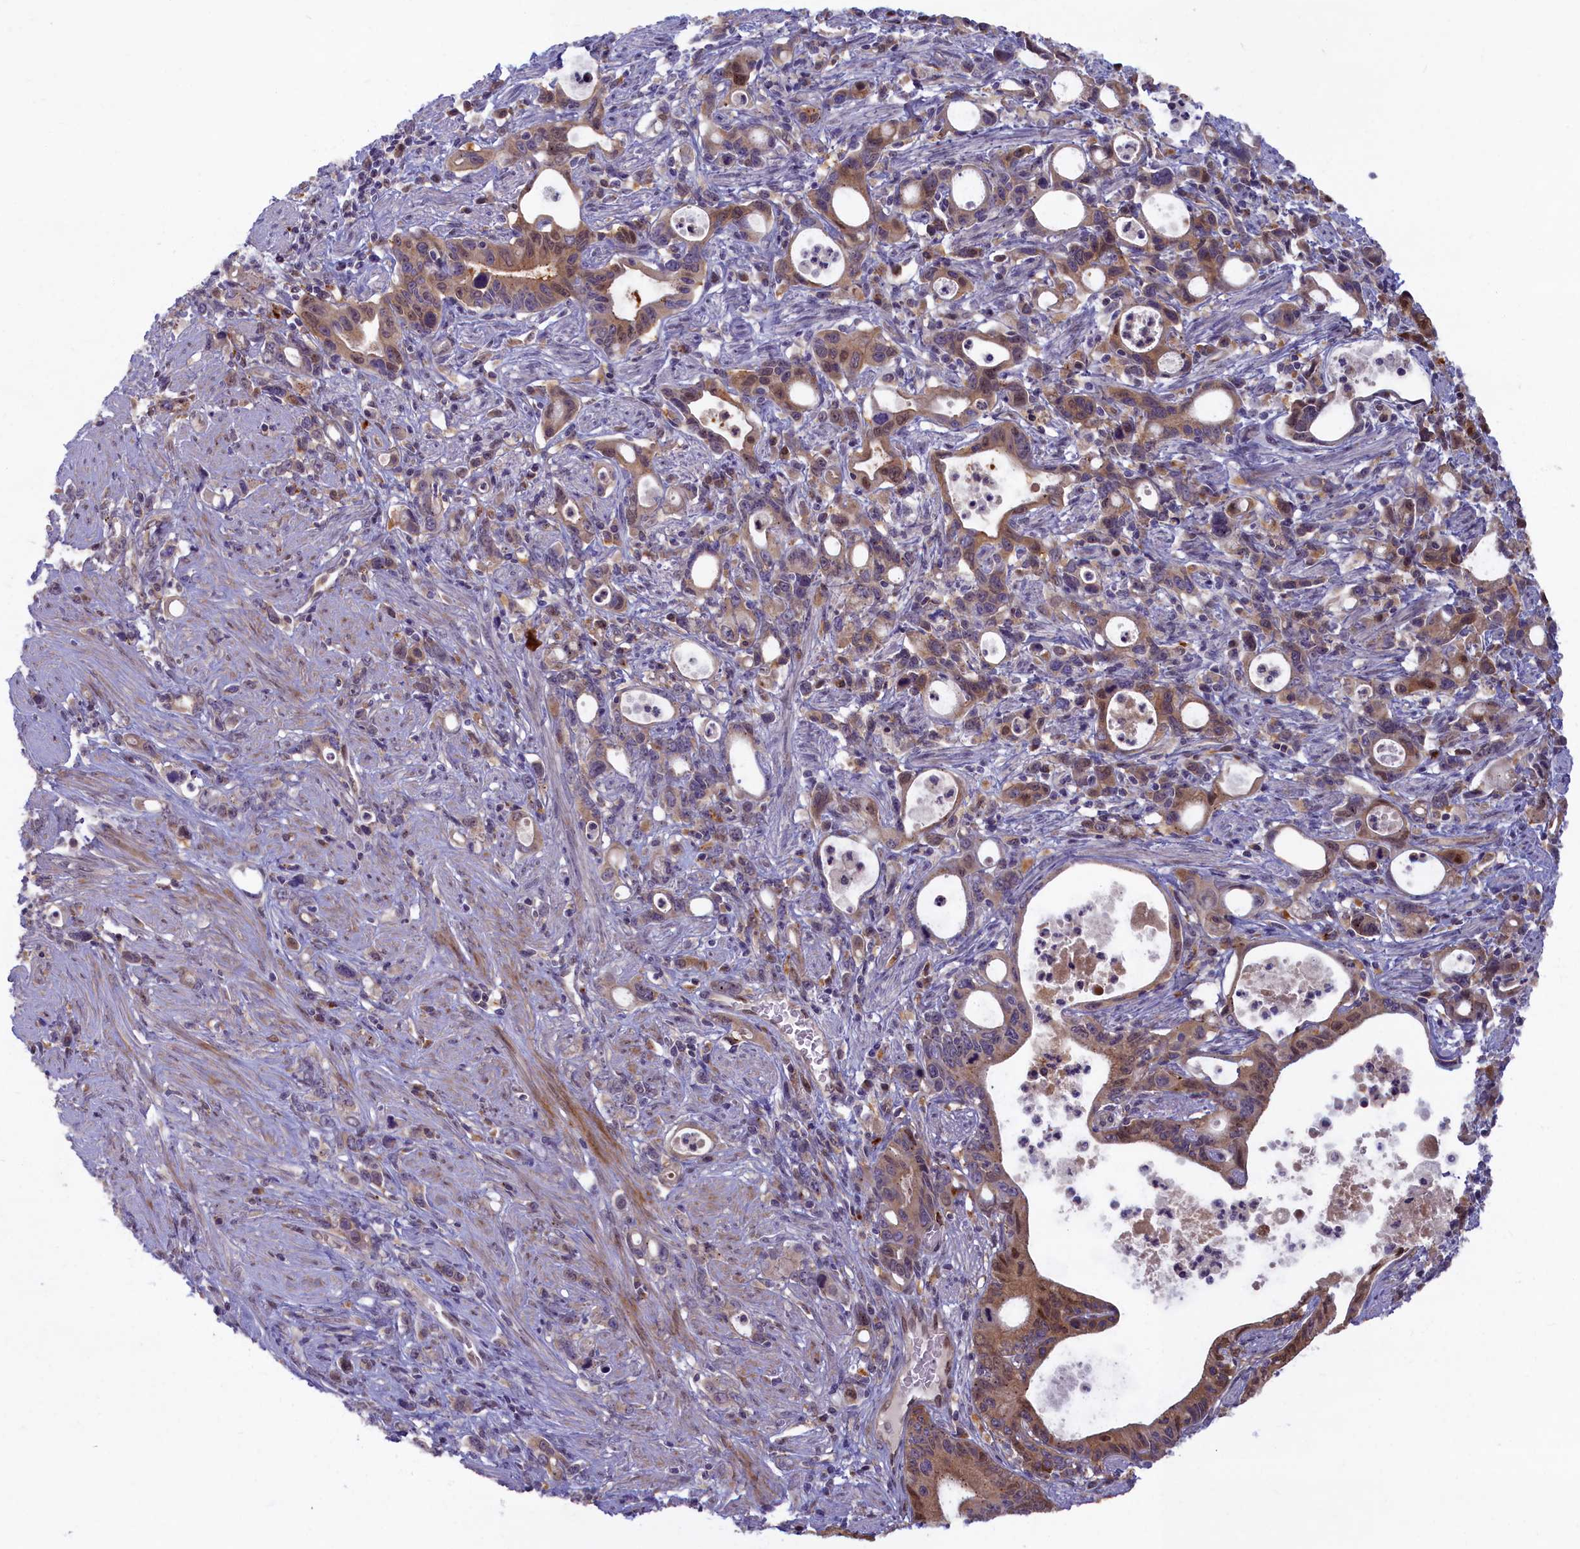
{"staining": {"intensity": "moderate", "quantity": ">75%", "location": "cytoplasmic/membranous,nuclear"}, "tissue": "stomach cancer", "cell_type": "Tumor cells", "image_type": "cancer", "snomed": [{"axis": "morphology", "description": "Adenocarcinoma, NOS"}, {"axis": "topography", "description": "Stomach, lower"}], "caption": "Human stomach cancer (adenocarcinoma) stained for a protein (brown) demonstrates moderate cytoplasmic/membranous and nuclear positive positivity in approximately >75% of tumor cells.", "gene": "FCSK", "patient": {"sex": "female", "age": 43}}